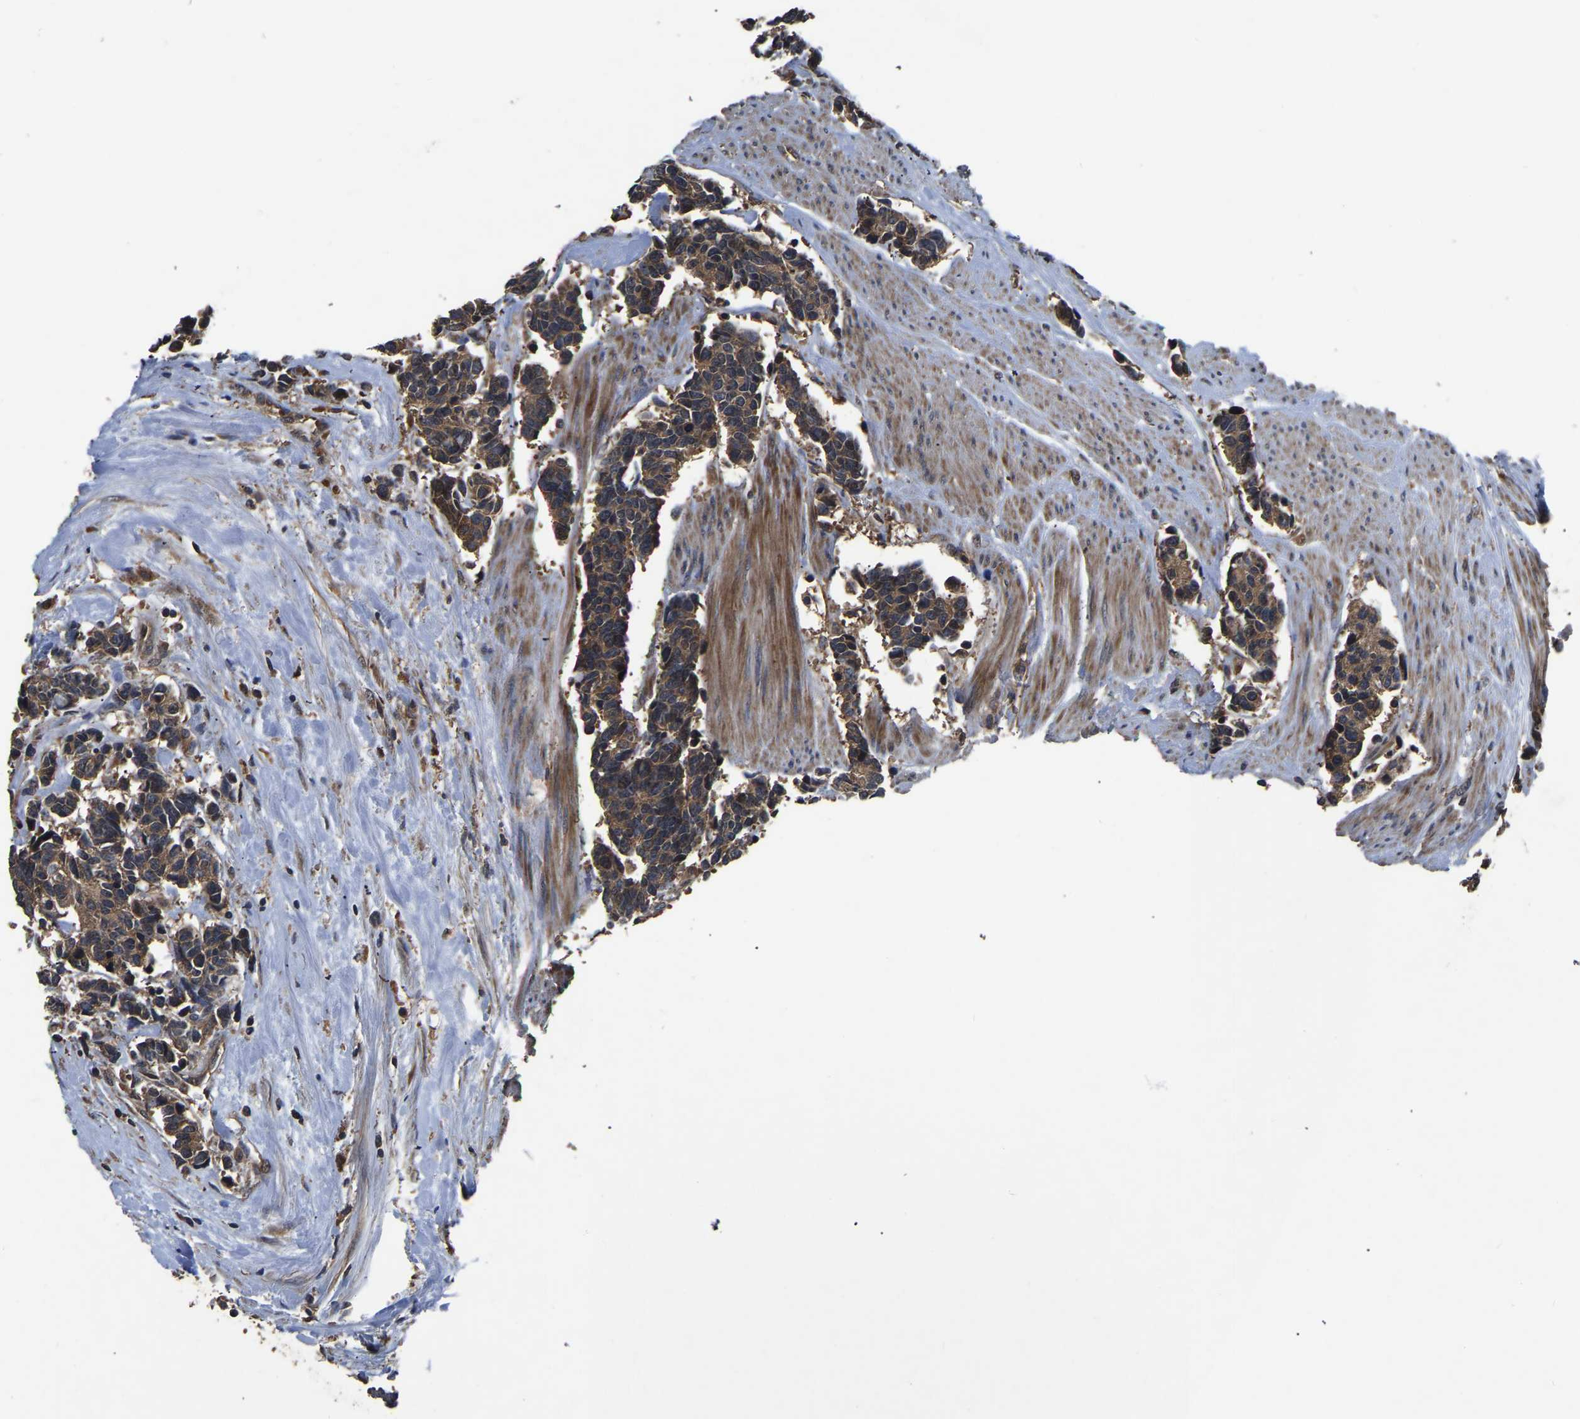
{"staining": {"intensity": "moderate", "quantity": ">75%", "location": "cytoplasmic/membranous"}, "tissue": "carcinoid", "cell_type": "Tumor cells", "image_type": "cancer", "snomed": [{"axis": "morphology", "description": "Carcinoma, NOS"}, {"axis": "morphology", "description": "Carcinoid, malignant, NOS"}, {"axis": "topography", "description": "Urinary bladder"}], "caption": "DAB immunohistochemical staining of carcinoid reveals moderate cytoplasmic/membranous protein expression in about >75% of tumor cells.", "gene": "CRYZL1", "patient": {"sex": "male", "age": 57}}